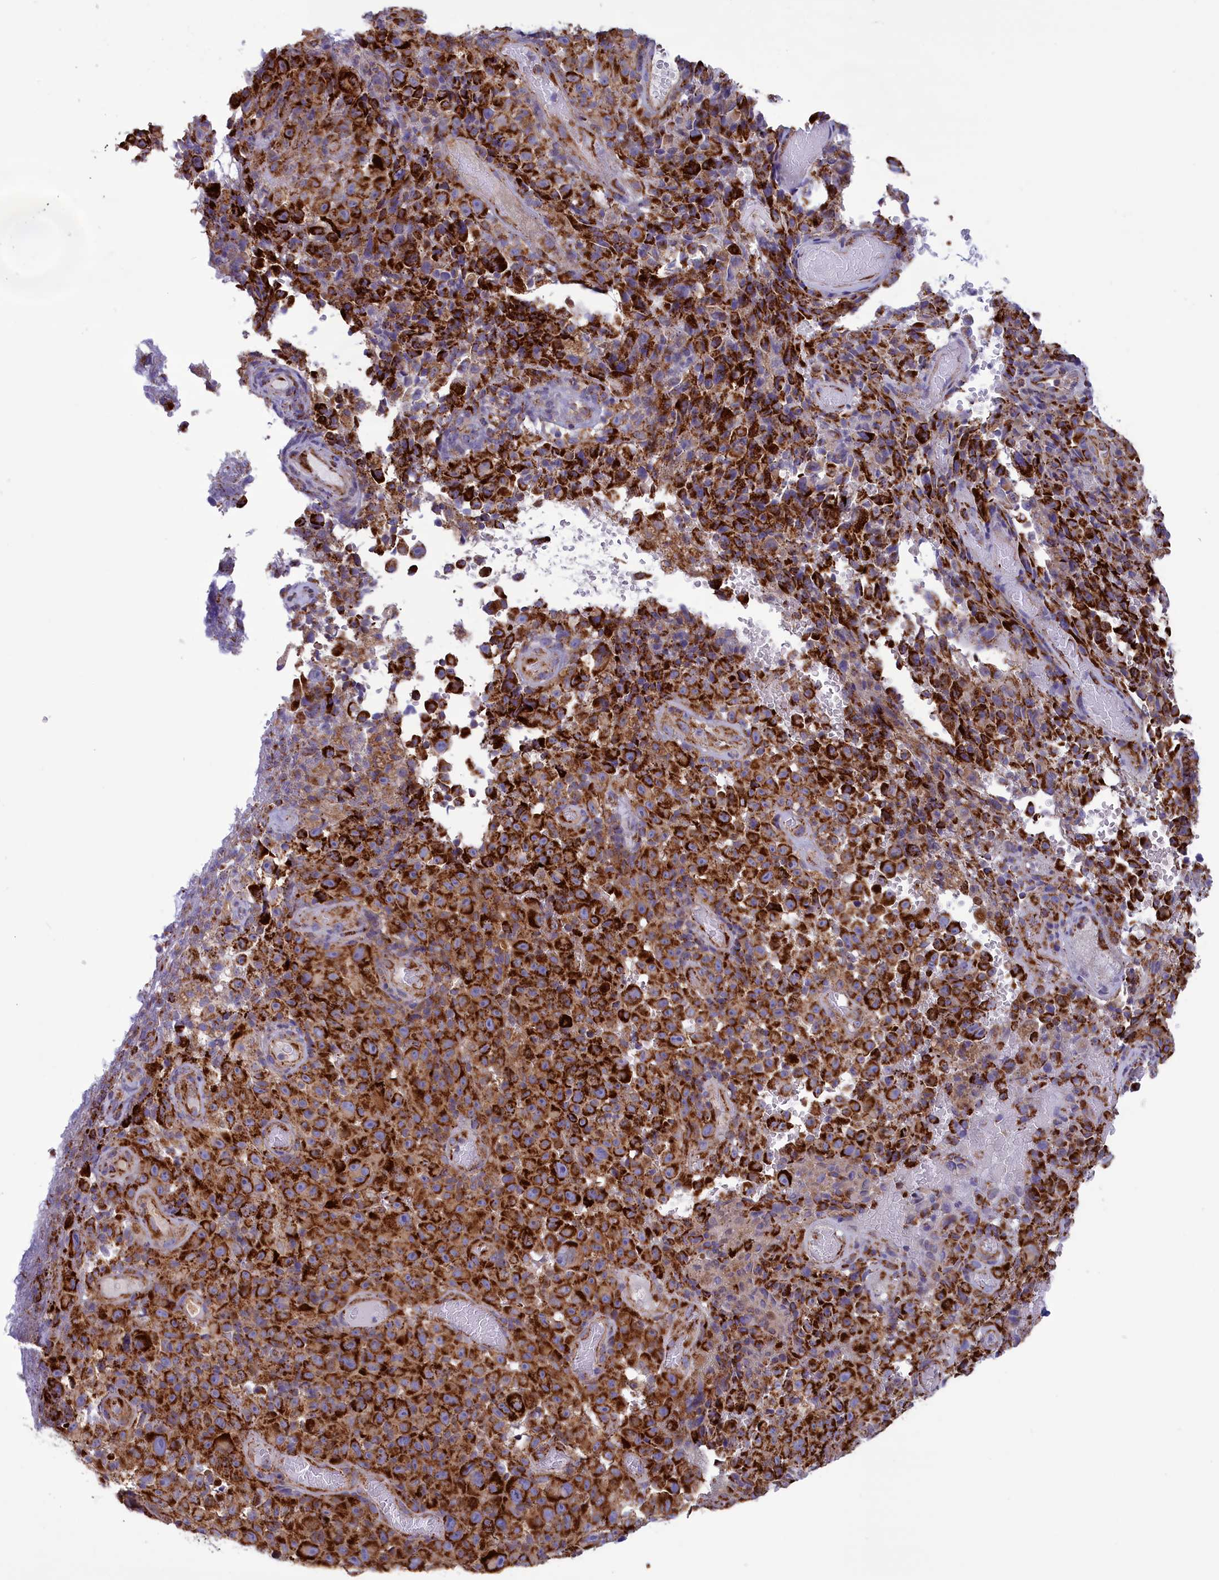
{"staining": {"intensity": "strong", "quantity": ">75%", "location": "cytoplasmic/membranous"}, "tissue": "melanoma", "cell_type": "Tumor cells", "image_type": "cancer", "snomed": [{"axis": "morphology", "description": "Malignant melanoma, NOS"}, {"axis": "topography", "description": "Skin"}], "caption": "Strong cytoplasmic/membranous positivity for a protein is present in about >75% of tumor cells of melanoma using IHC.", "gene": "ISOC2", "patient": {"sex": "female", "age": 82}}